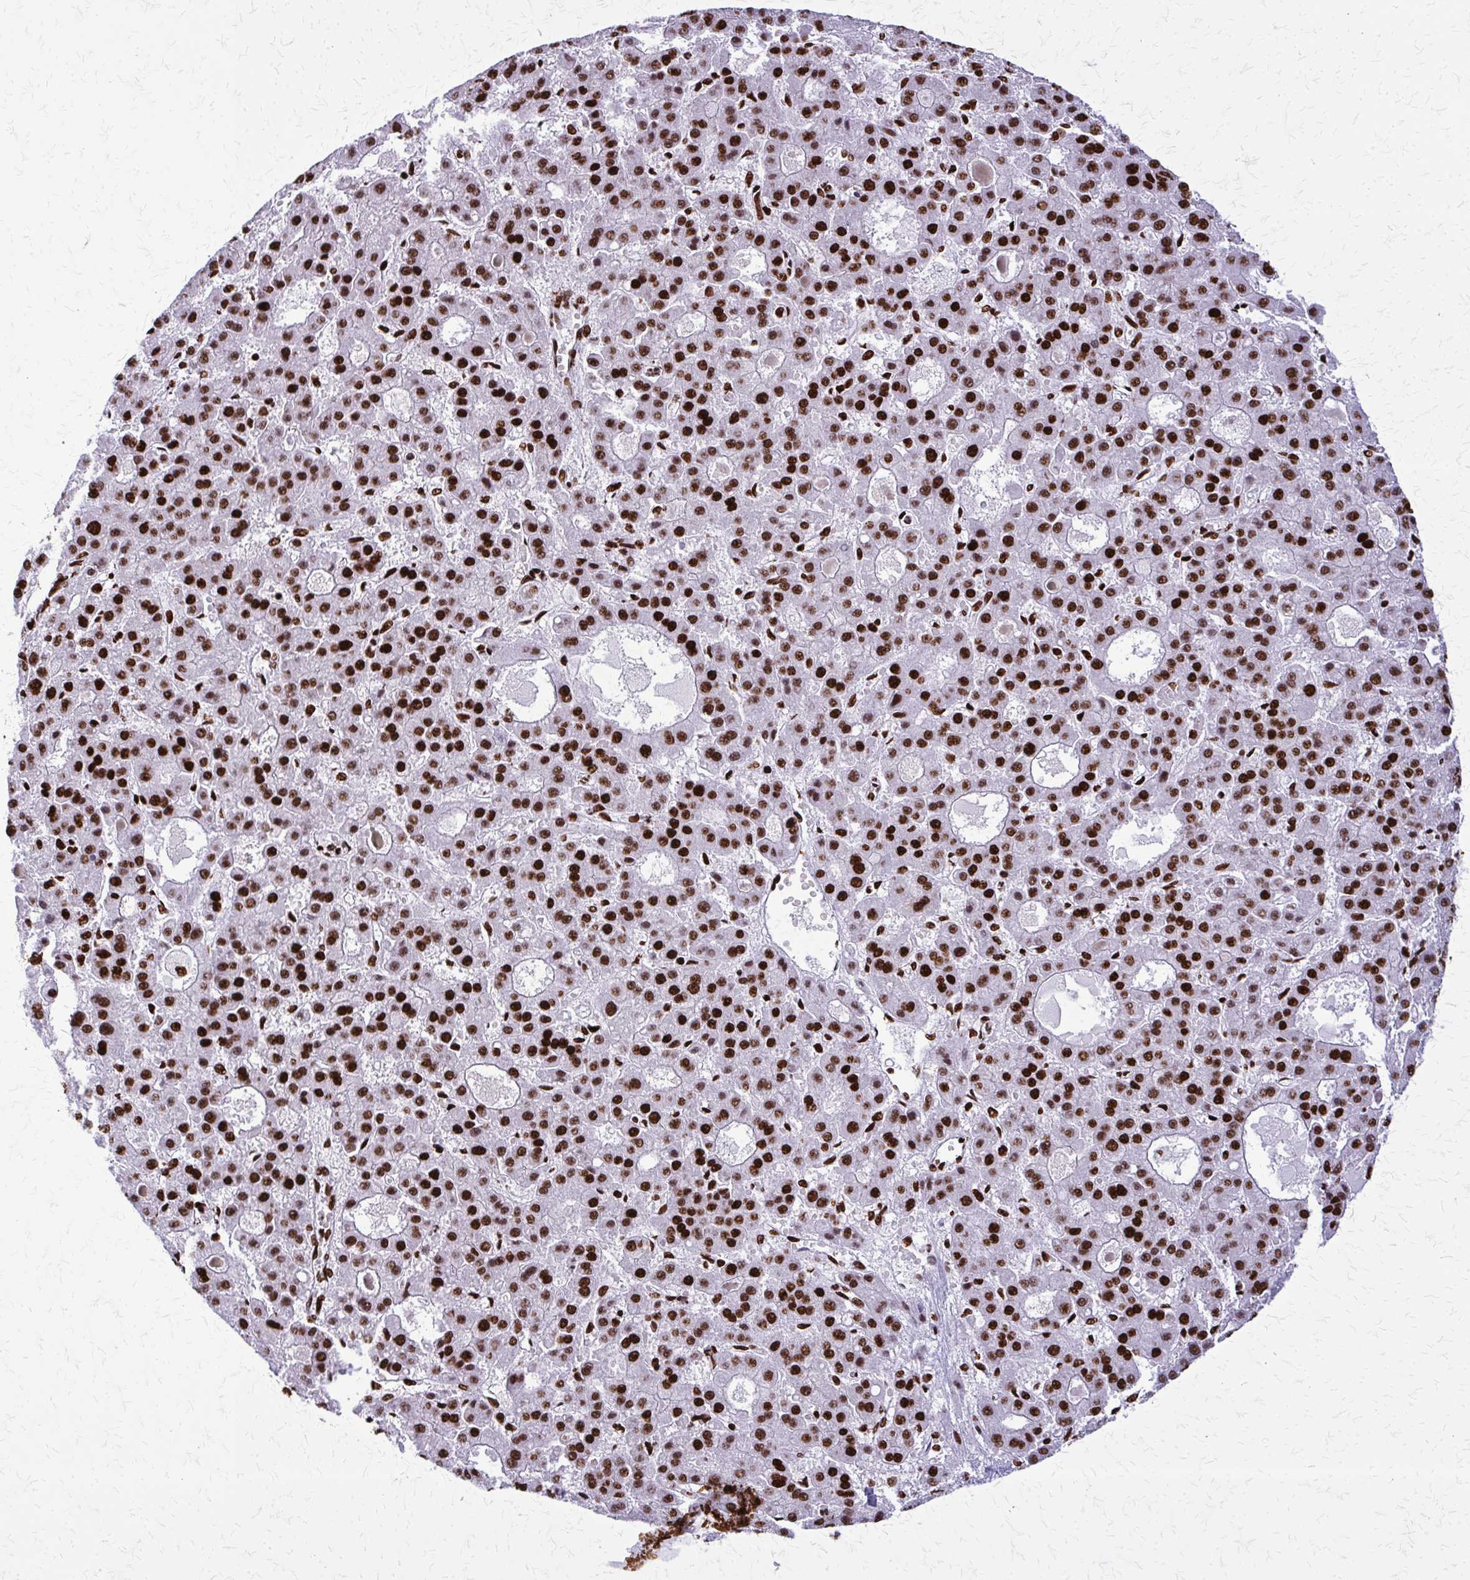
{"staining": {"intensity": "strong", "quantity": ">75%", "location": "nuclear"}, "tissue": "liver cancer", "cell_type": "Tumor cells", "image_type": "cancer", "snomed": [{"axis": "morphology", "description": "Carcinoma, Hepatocellular, NOS"}, {"axis": "topography", "description": "Liver"}], "caption": "Liver cancer stained with a protein marker reveals strong staining in tumor cells.", "gene": "SFPQ", "patient": {"sex": "male", "age": 70}}